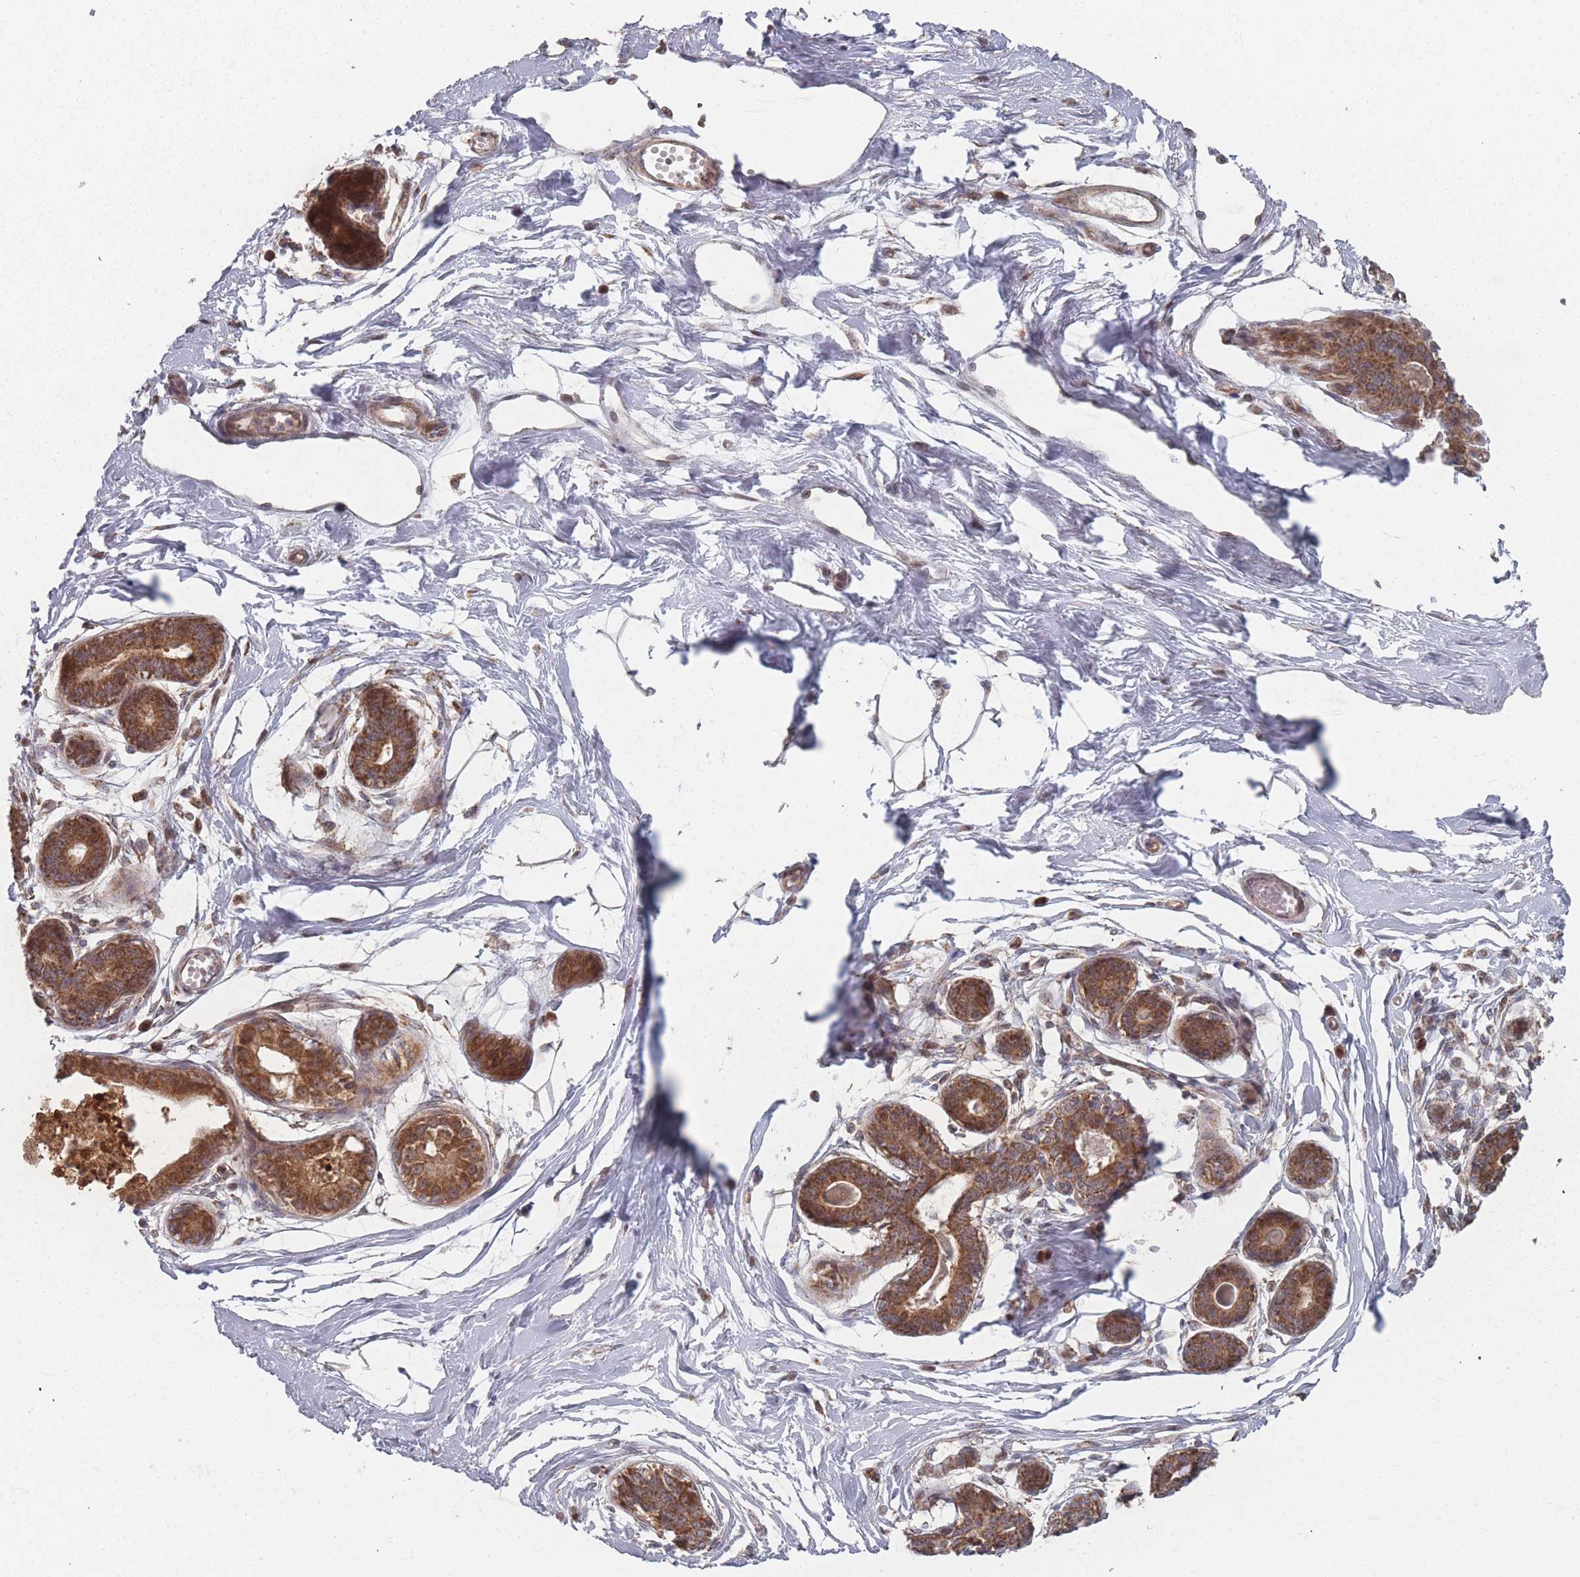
{"staining": {"intensity": "moderate", "quantity": ">75%", "location": "cytoplasmic/membranous,nuclear"}, "tissue": "breast", "cell_type": "Adipocytes", "image_type": "normal", "snomed": [{"axis": "morphology", "description": "Normal tissue, NOS"}, {"axis": "topography", "description": "Breast"}], "caption": "Immunohistochemistry of benign breast demonstrates medium levels of moderate cytoplasmic/membranous,nuclear positivity in about >75% of adipocytes. (Brightfield microscopy of DAB IHC at high magnification).", "gene": "PSMB3", "patient": {"sex": "female", "age": 45}}